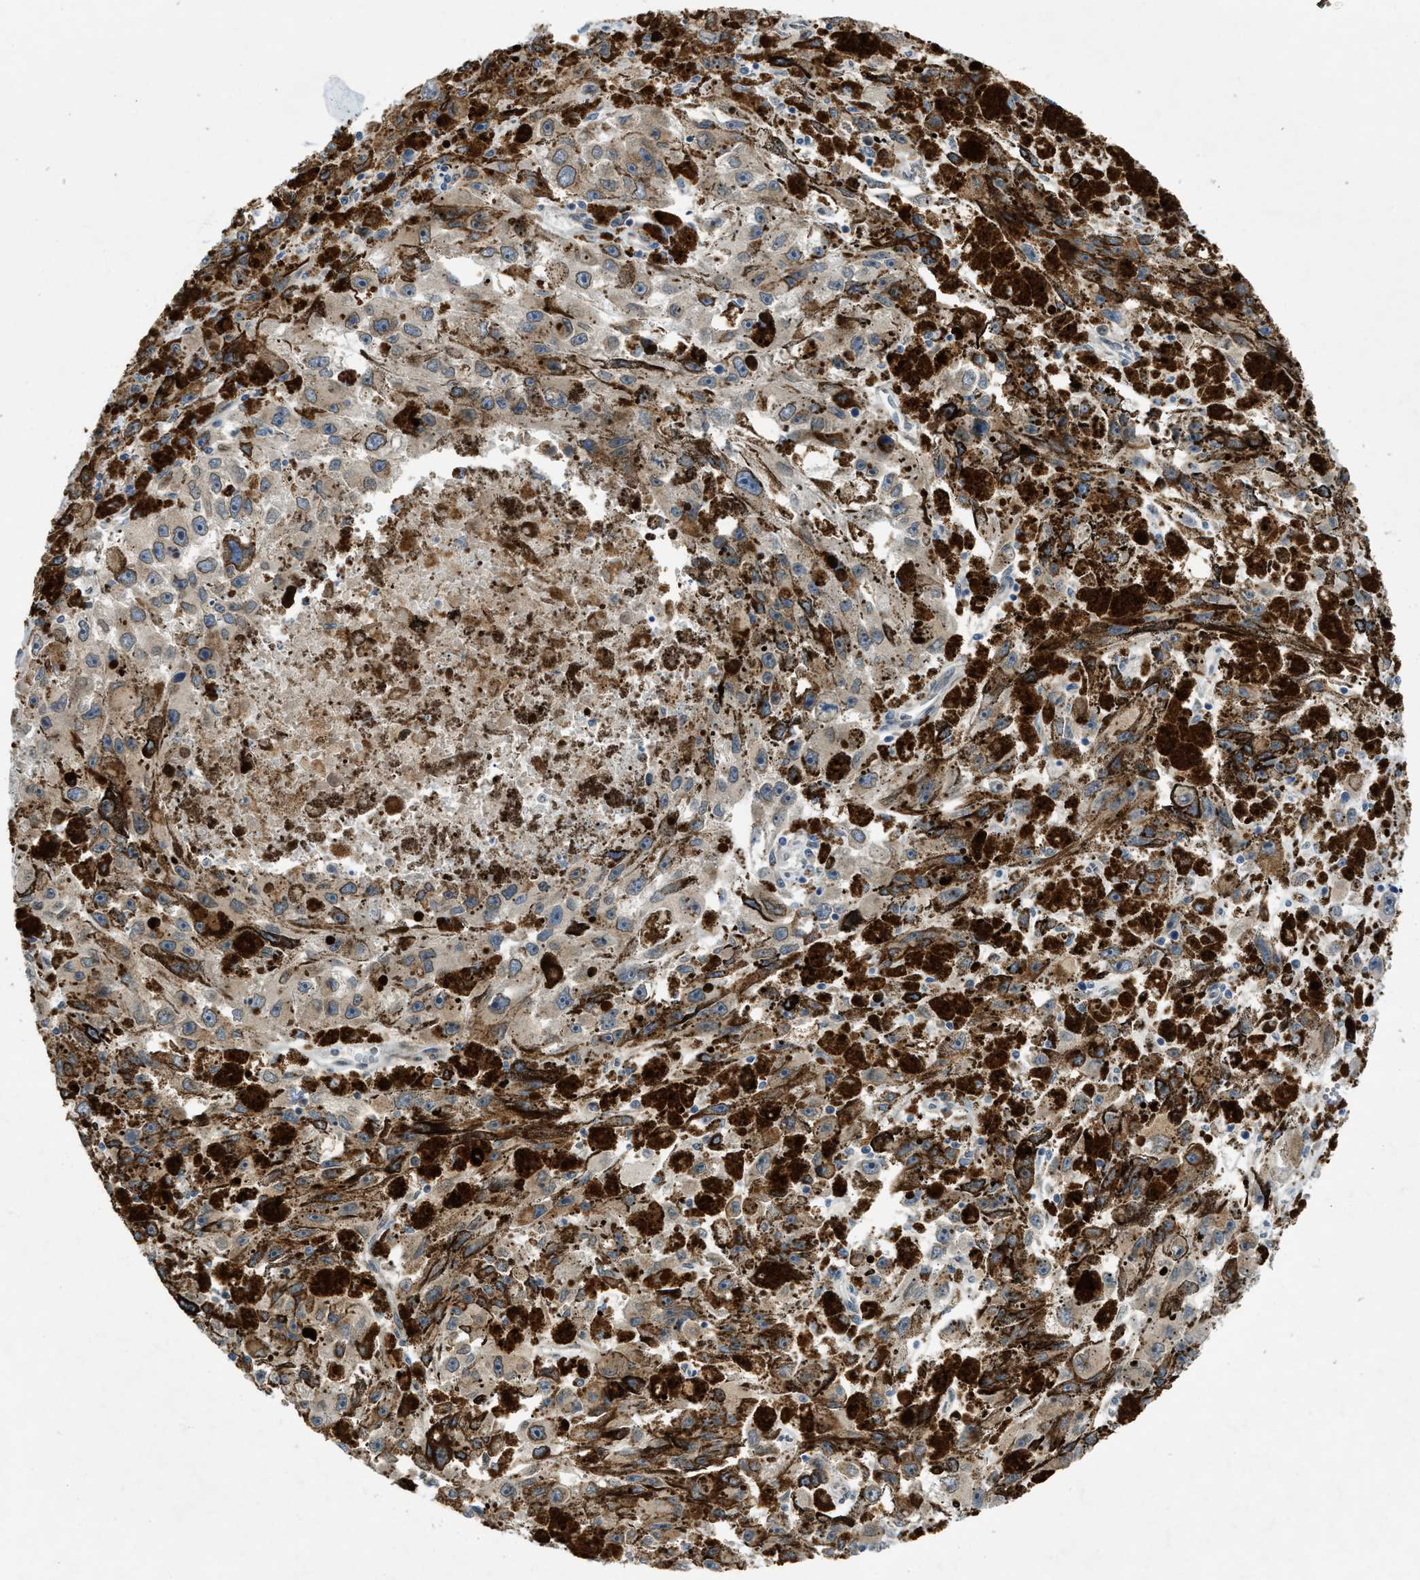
{"staining": {"intensity": "weak", "quantity": "<25%", "location": "cytoplasmic/membranous"}, "tissue": "melanoma", "cell_type": "Tumor cells", "image_type": "cancer", "snomed": [{"axis": "morphology", "description": "Malignant melanoma, NOS"}, {"axis": "topography", "description": "Skin"}], "caption": "Immunohistochemistry (IHC) of melanoma shows no staining in tumor cells. (DAB (3,3'-diaminobenzidine) immunohistochemistry (IHC) with hematoxylin counter stain).", "gene": "EIF2AK3", "patient": {"sex": "female", "age": 104}}